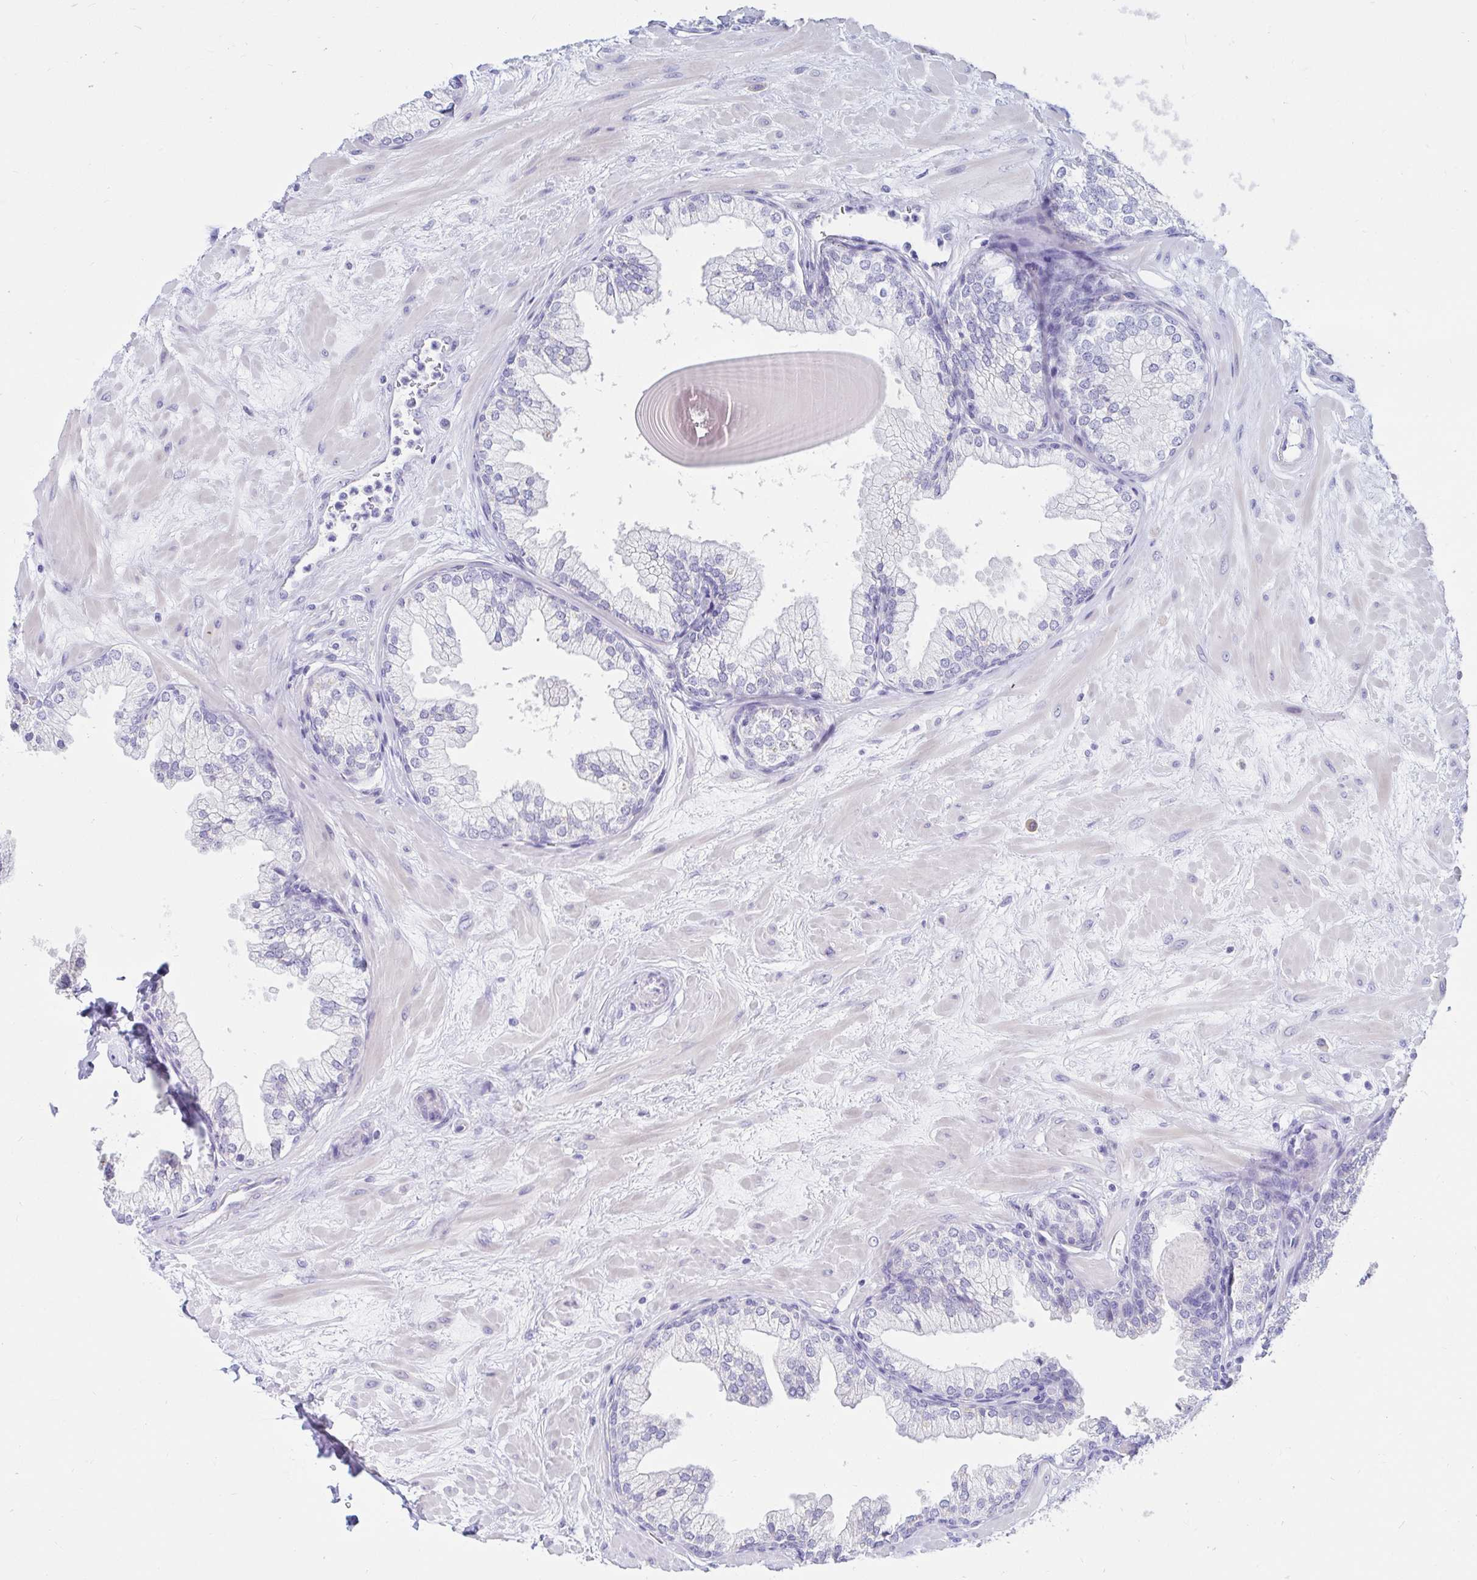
{"staining": {"intensity": "negative", "quantity": "none", "location": "none"}, "tissue": "prostate", "cell_type": "Glandular cells", "image_type": "normal", "snomed": [{"axis": "morphology", "description": "Normal tissue, NOS"}, {"axis": "topography", "description": "Prostate"}, {"axis": "topography", "description": "Peripheral nerve tissue"}], "caption": "Immunohistochemical staining of unremarkable human prostate displays no significant positivity in glandular cells.", "gene": "C4orf17", "patient": {"sex": "male", "age": 61}}